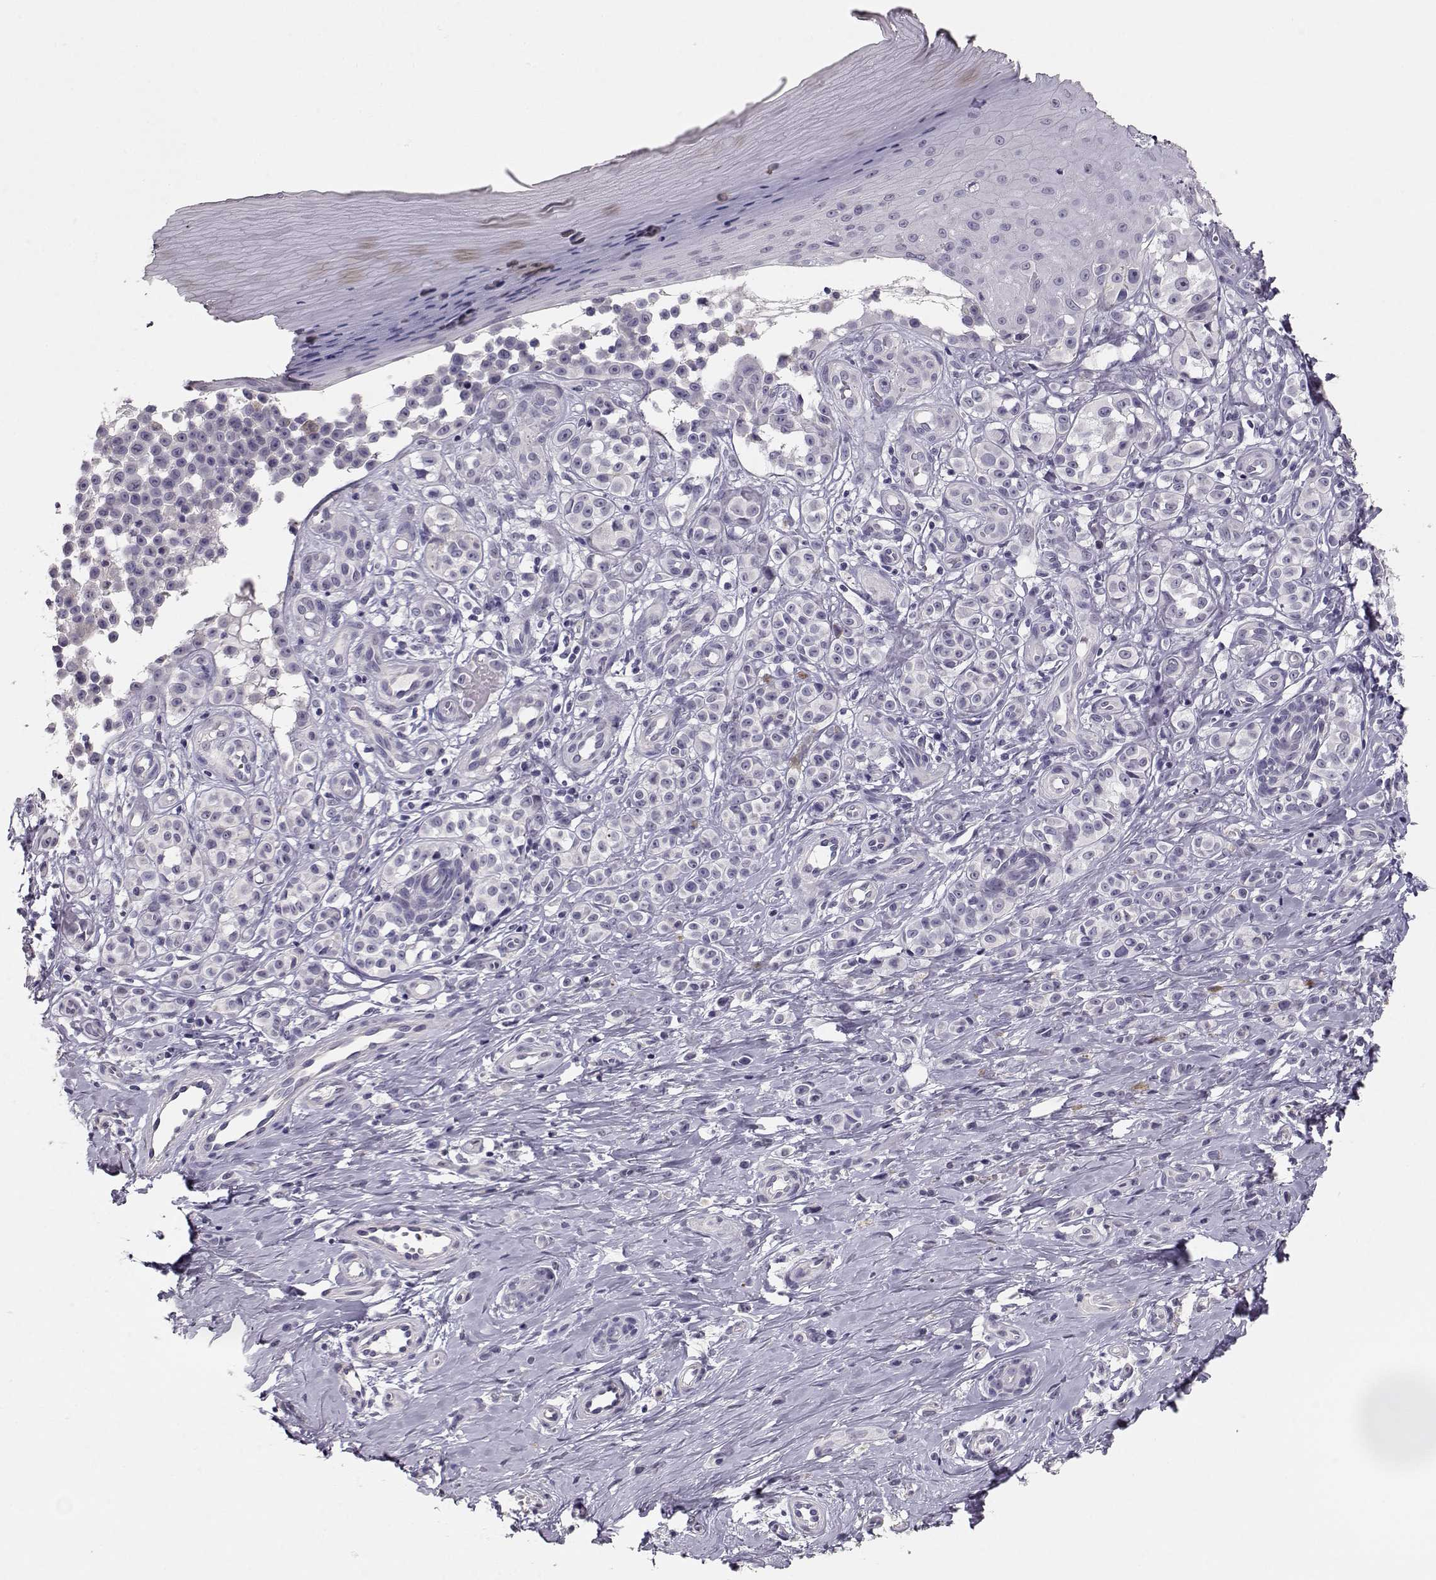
{"staining": {"intensity": "negative", "quantity": "none", "location": "none"}, "tissue": "melanoma", "cell_type": "Tumor cells", "image_type": "cancer", "snomed": [{"axis": "morphology", "description": "Malignant melanoma, NOS"}, {"axis": "topography", "description": "Skin"}], "caption": "There is no significant staining in tumor cells of malignant melanoma.", "gene": "MAGEC1", "patient": {"sex": "female", "age": 76}}